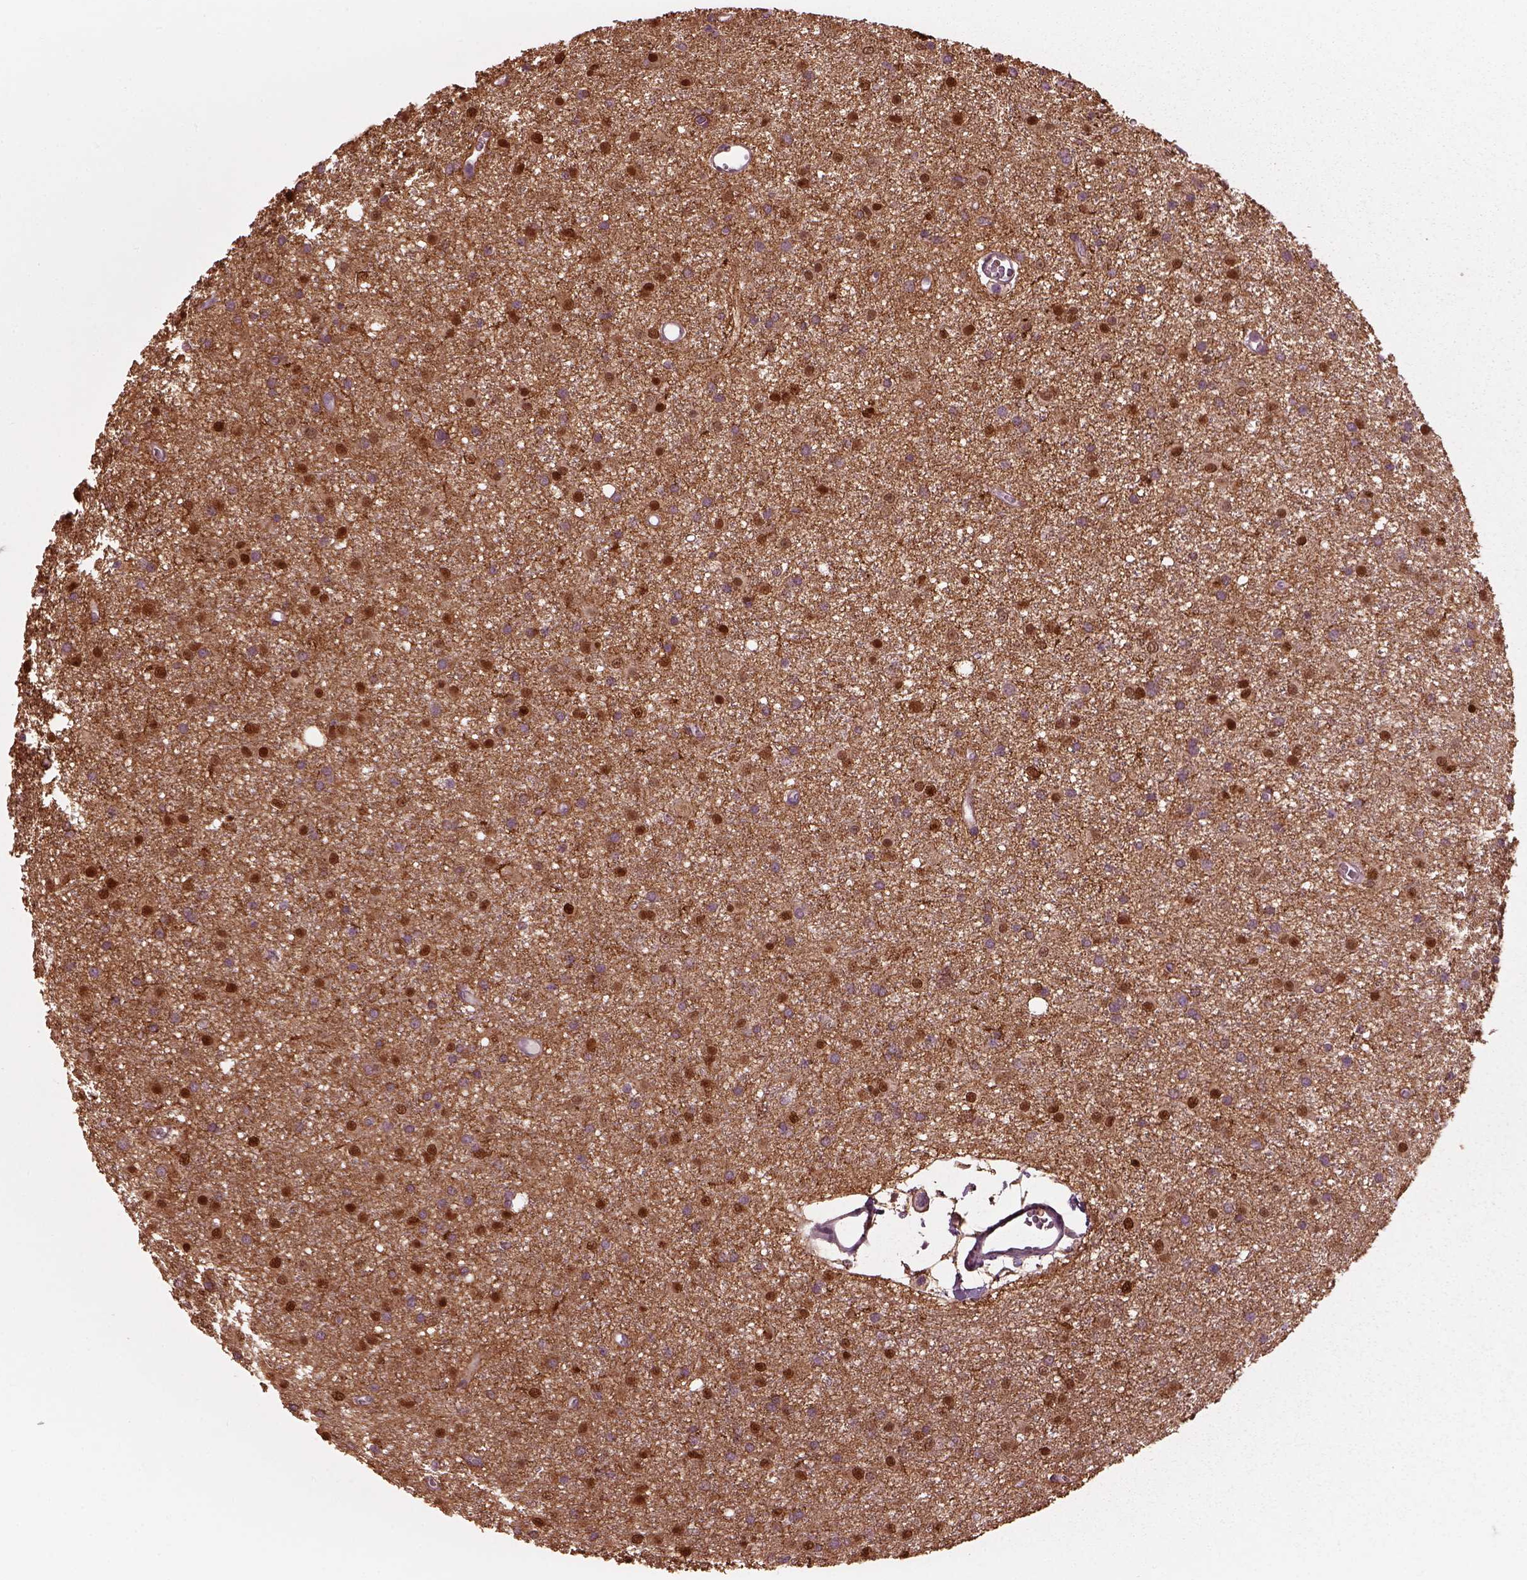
{"staining": {"intensity": "moderate", "quantity": "25%-75%", "location": "cytoplasmic/membranous,nuclear"}, "tissue": "glioma", "cell_type": "Tumor cells", "image_type": "cancer", "snomed": [{"axis": "morphology", "description": "Glioma, malignant, Low grade"}, {"axis": "topography", "description": "Brain"}], "caption": "Moderate cytoplasmic/membranous and nuclear protein positivity is present in about 25%-75% of tumor cells in glioma.", "gene": "SRI", "patient": {"sex": "male", "age": 27}}